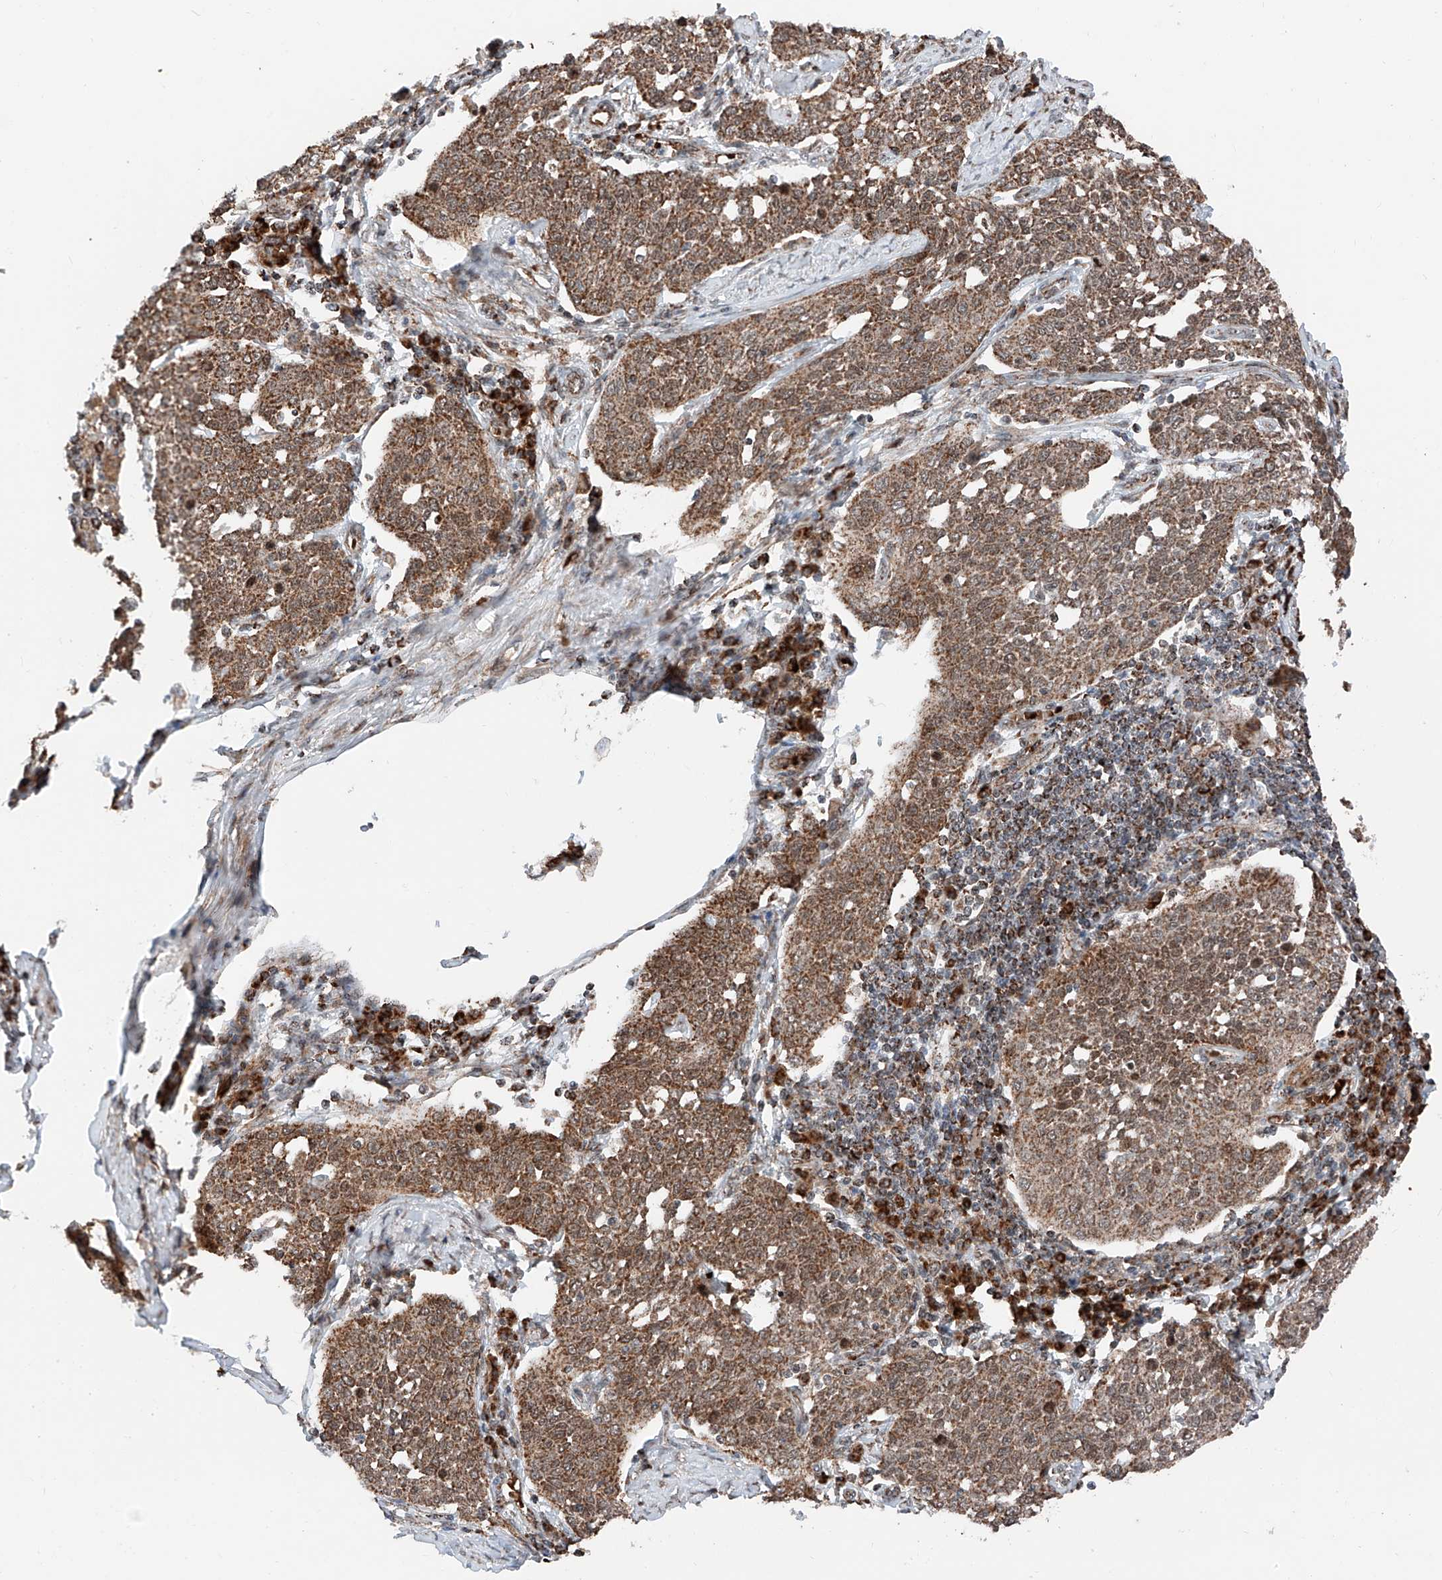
{"staining": {"intensity": "moderate", "quantity": ">75%", "location": "cytoplasmic/membranous,nuclear"}, "tissue": "cervical cancer", "cell_type": "Tumor cells", "image_type": "cancer", "snomed": [{"axis": "morphology", "description": "Squamous cell carcinoma, NOS"}, {"axis": "topography", "description": "Cervix"}], "caption": "Approximately >75% of tumor cells in cervical cancer (squamous cell carcinoma) show moderate cytoplasmic/membranous and nuclear protein staining as visualized by brown immunohistochemical staining.", "gene": "ZSCAN29", "patient": {"sex": "female", "age": 34}}